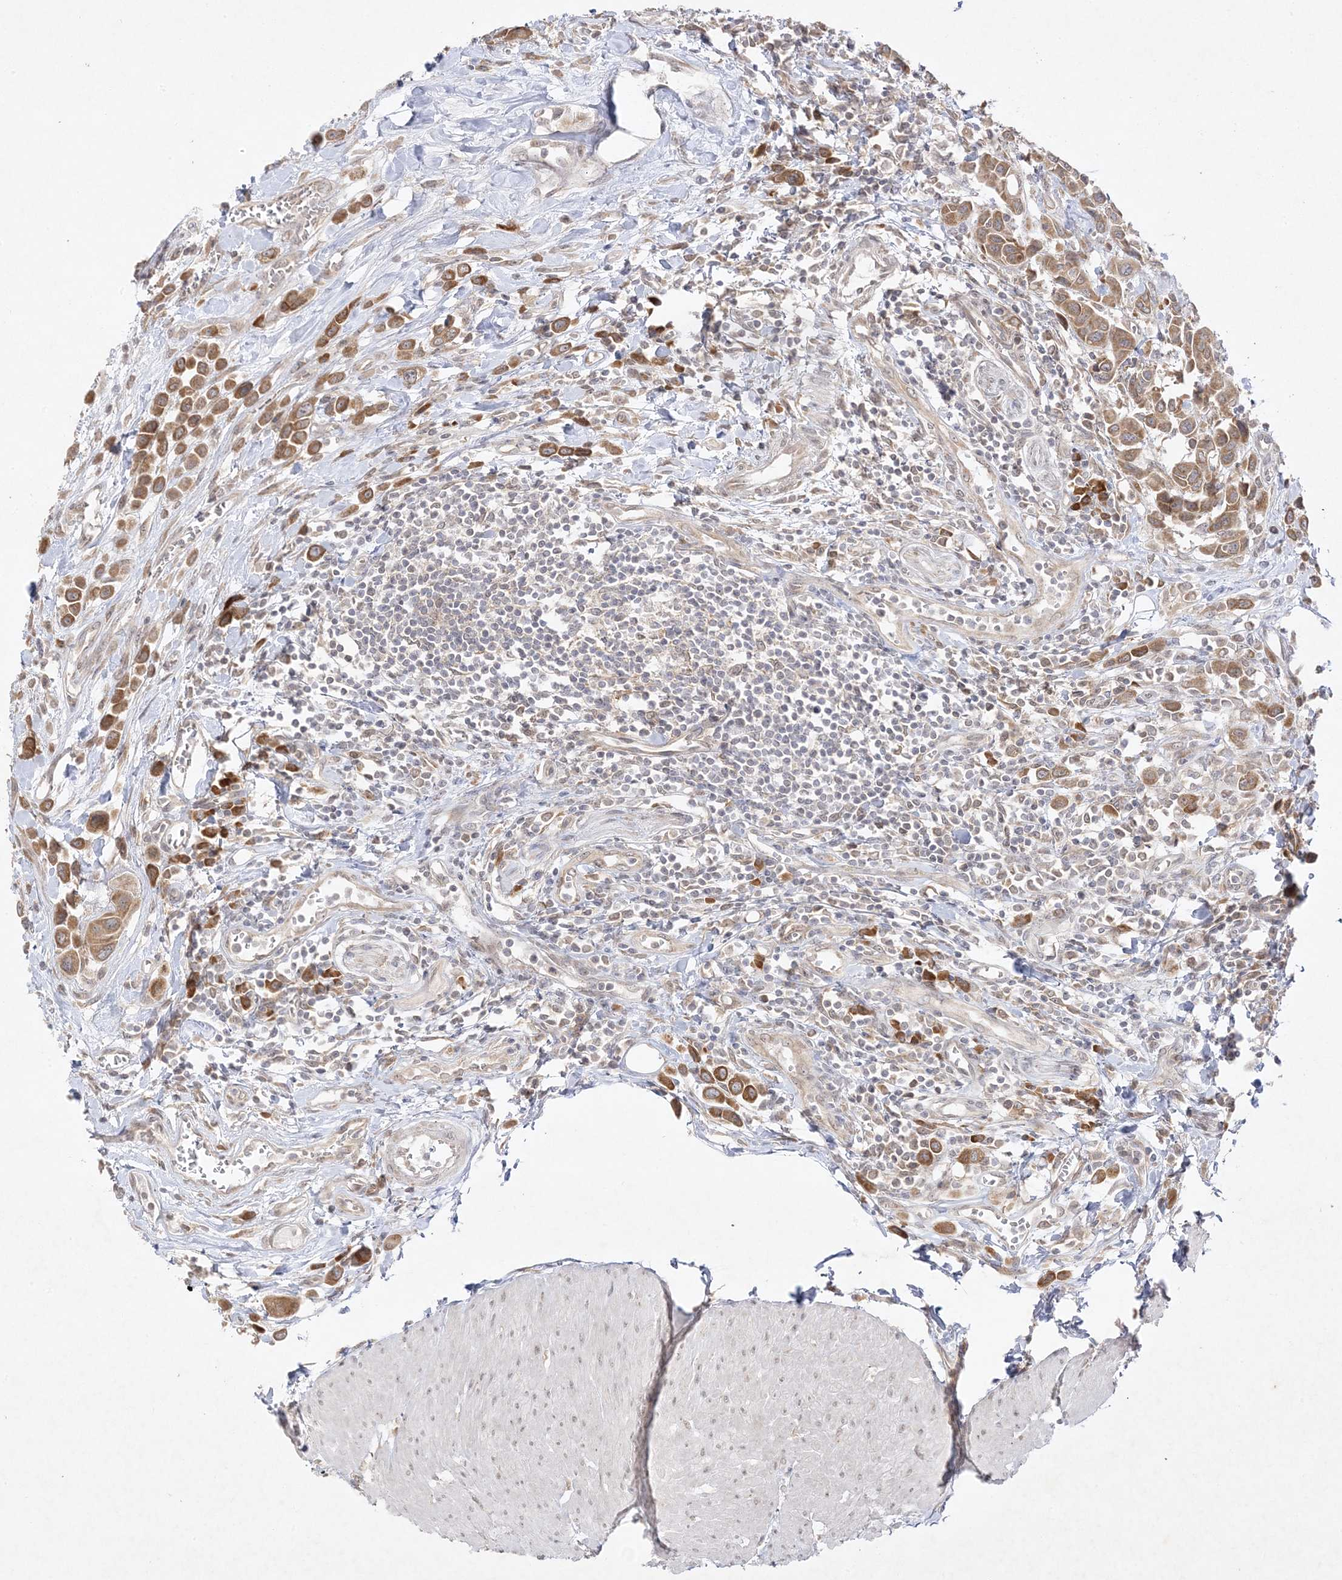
{"staining": {"intensity": "moderate", "quantity": ">75%", "location": "cytoplasmic/membranous"}, "tissue": "urothelial cancer", "cell_type": "Tumor cells", "image_type": "cancer", "snomed": [{"axis": "morphology", "description": "Urothelial carcinoma, High grade"}, {"axis": "topography", "description": "Urinary bladder"}], "caption": "Protein staining shows moderate cytoplasmic/membranous staining in approximately >75% of tumor cells in high-grade urothelial carcinoma.", "gene": "C2CD2", "patient": {"sex": "male", "age": 50}}